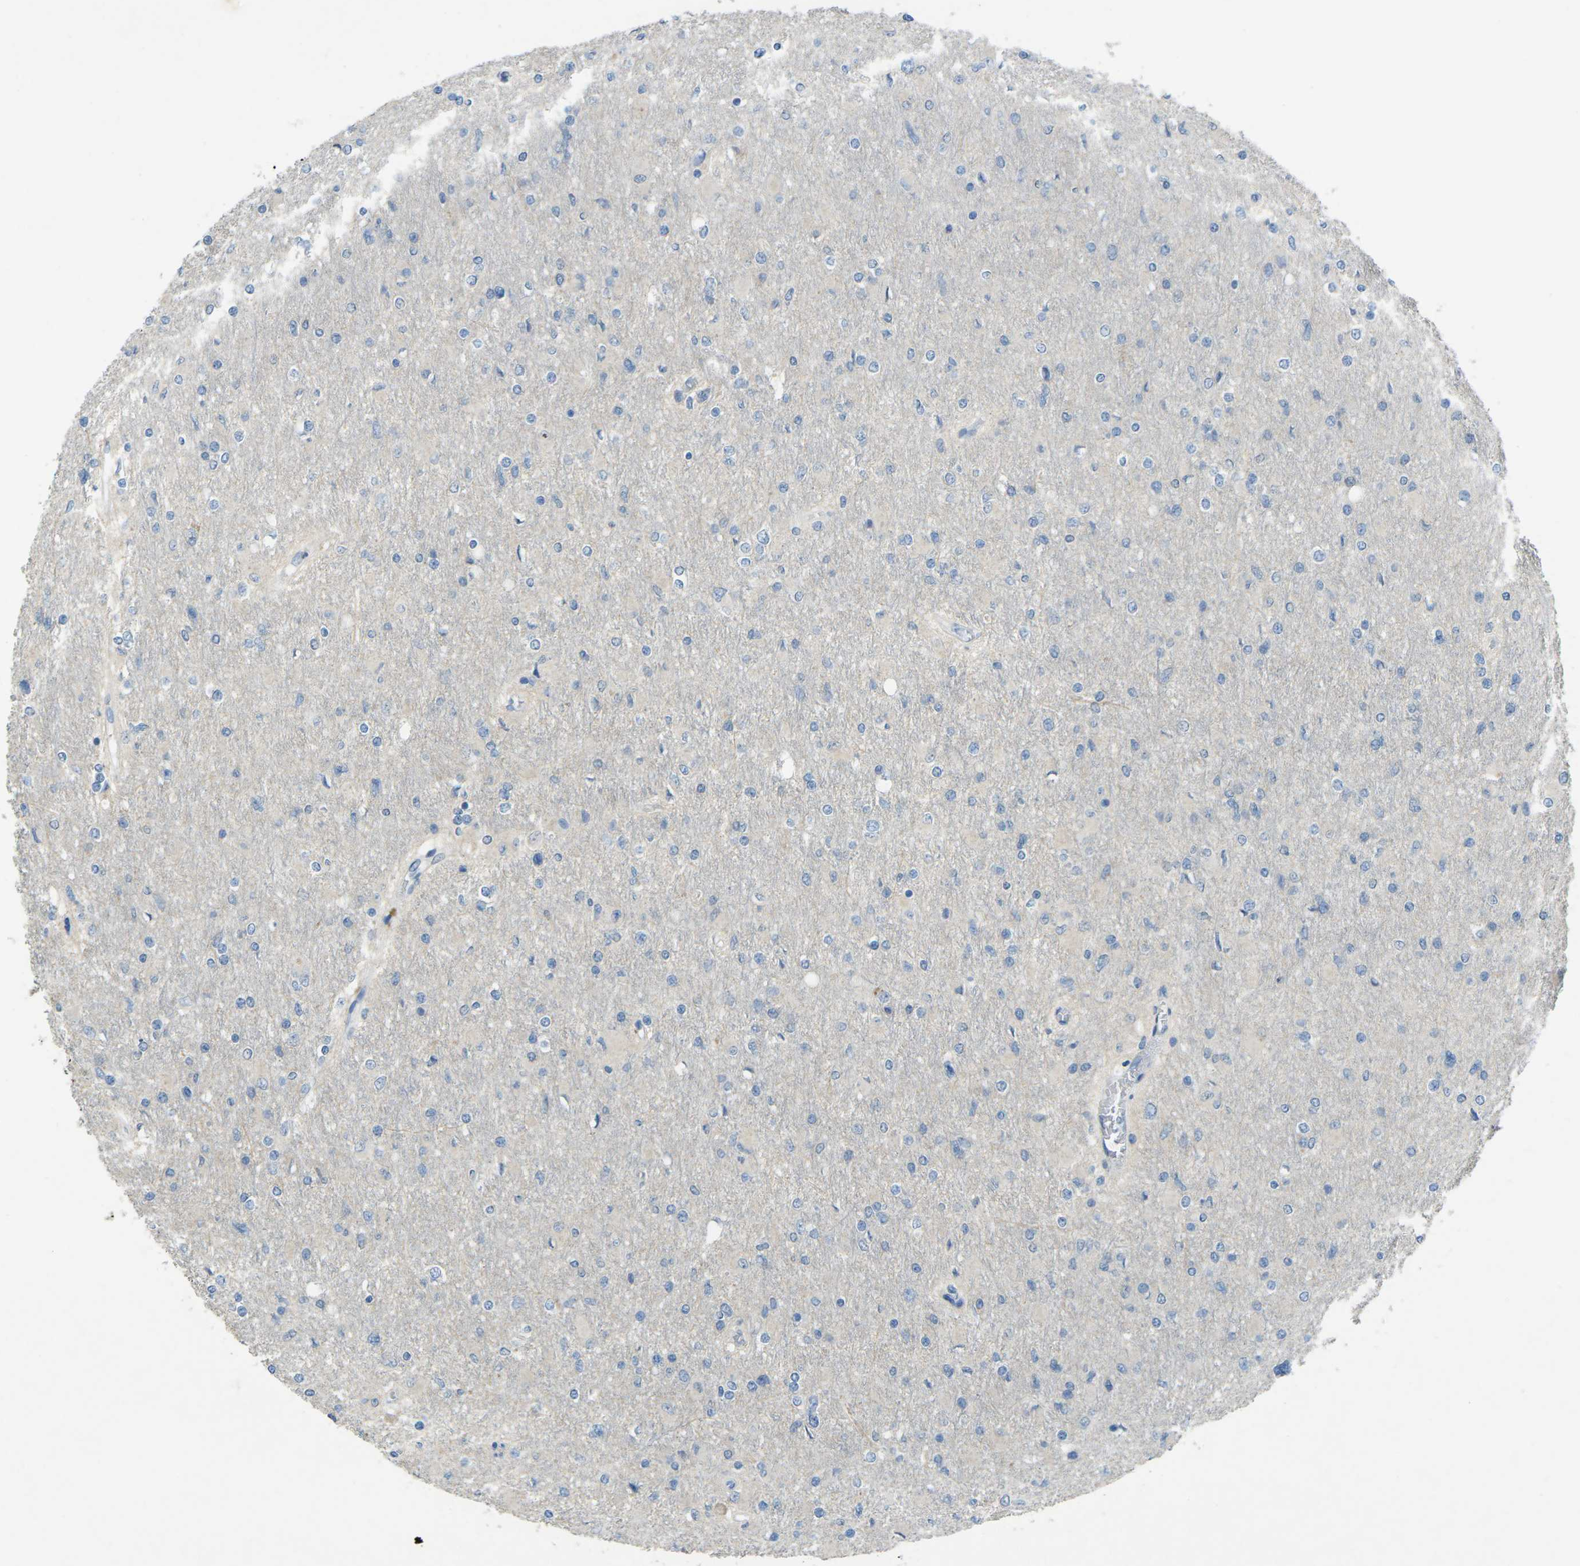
{"staining": {"intensity": "negative", "quantity": "none", "location": "none"}, "tissue": "glioma", "cell_type": "Tumor cells", "image_type": "cancer", "snomed": [{"axis": "morphology", "description": "Glioma, malignant, High grade"}, {"axis": "topography", "description": "Cerebral cortex"}], "caption": "This image is of malignant glioma (high-grade) stained with IHC to label a protein in brown with the nuclei are counter-stained blue. There is no expression in tumor cells.", "gene": "CD19", "patient": {"sex": "female", "age": 36}}